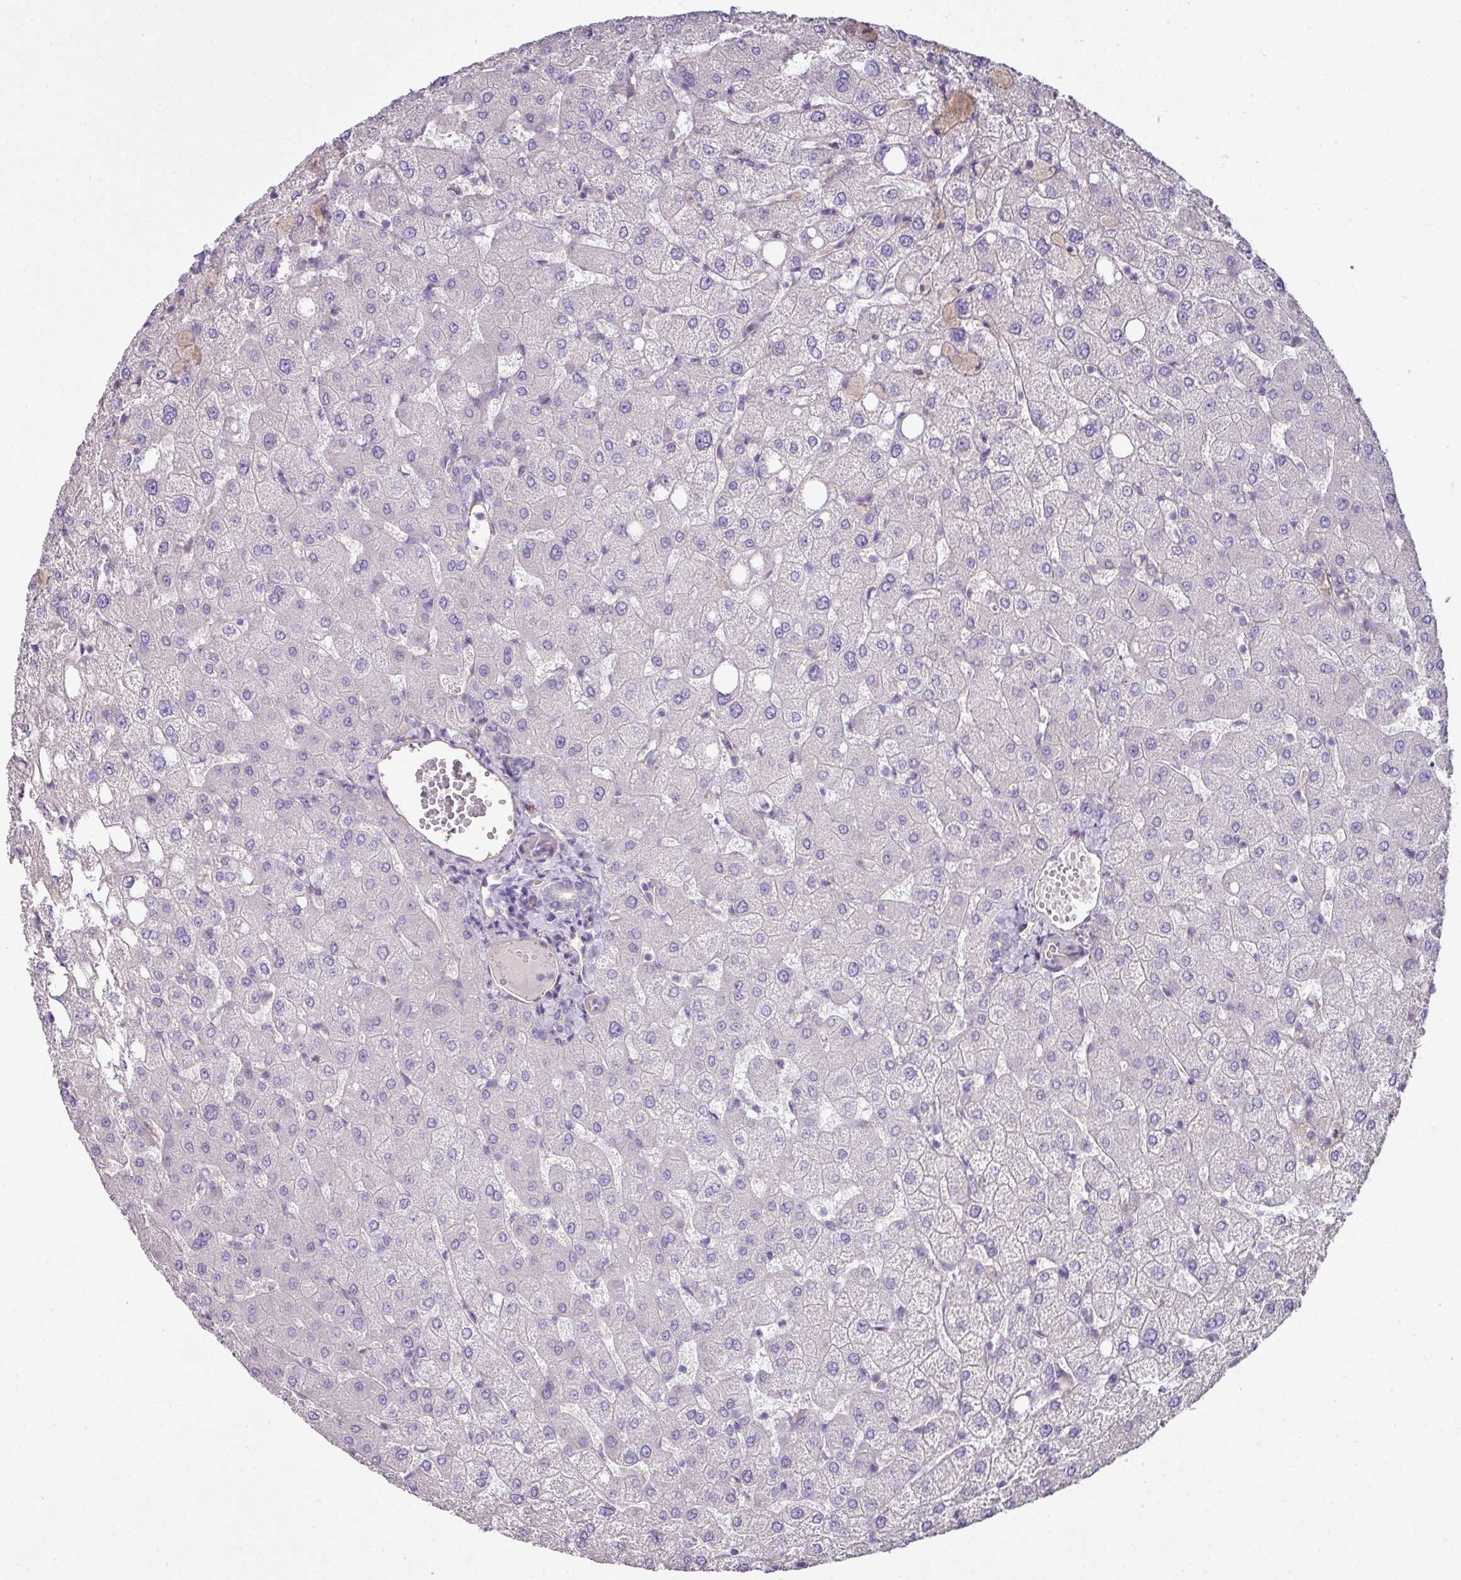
{"staining": {"intensity": "negative", "quantity": "none", "location": "none"}, "tissue": "liver", "cell_type": "Cholangiocytes", "image_type": "normal", "snomed": [{"axis": "morphology", "description": "Normal tissue, NOS"}, {"axis": "topography", "description": "Liver"}], "caption": "Liver was stained to show a protein in brown. There is no significant staining in cholangiocytes. Nuclei are stained in blue.", "gene": "LRRC9", "patient": {"sex": "female", "age": 54}}